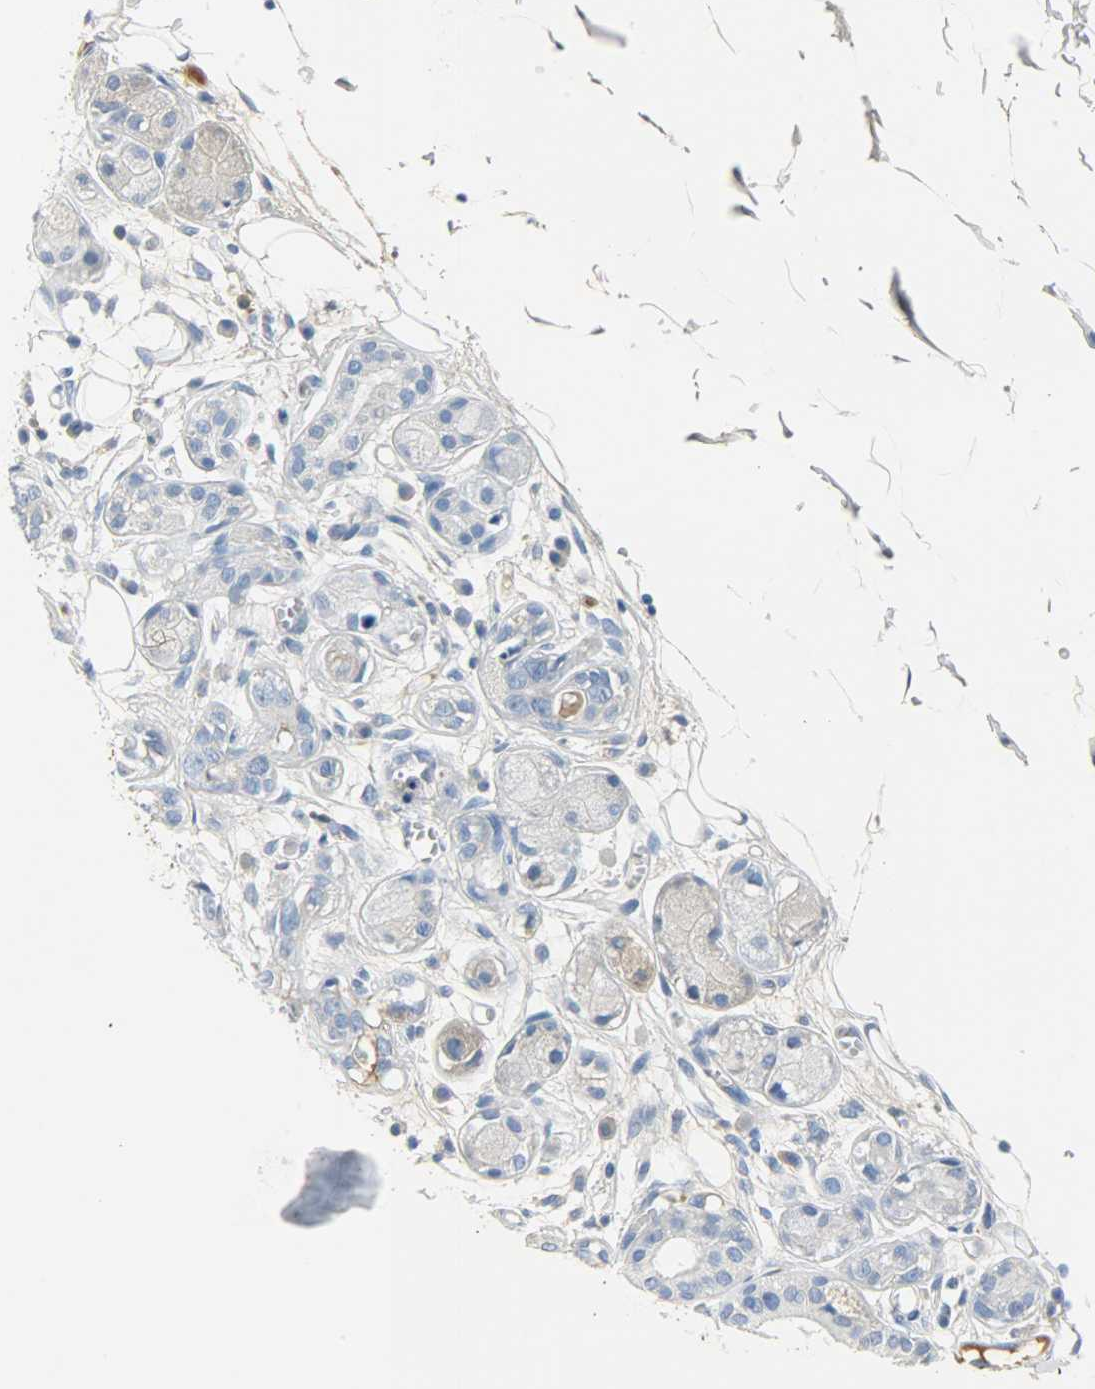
{"staining": {"intensity": "moderate", "quantity": "25%-75%", "location": "cytoplasmic/membranous"}, "tissue": "adipose tissue", "cell_type": "Adipocytes", "image_type": "normal", "snomed": [{"axis": "morphology", "description": "Normal tissue, NOS"}, {"axis": "morphology", "description": "Inflammation, NOS"}, {"axis": "topography", "description": "Vascular tissue"}, {"axis": "topography", "description": "Salivary gland"}], "caption": "The micrograph reveals a brown stain indicating the presence of a protein in the cytoplasmic/membranous of adipocytes in adipose tissue.", "gene": "CRP", "patient": {"sex": "female", "age": 75}}